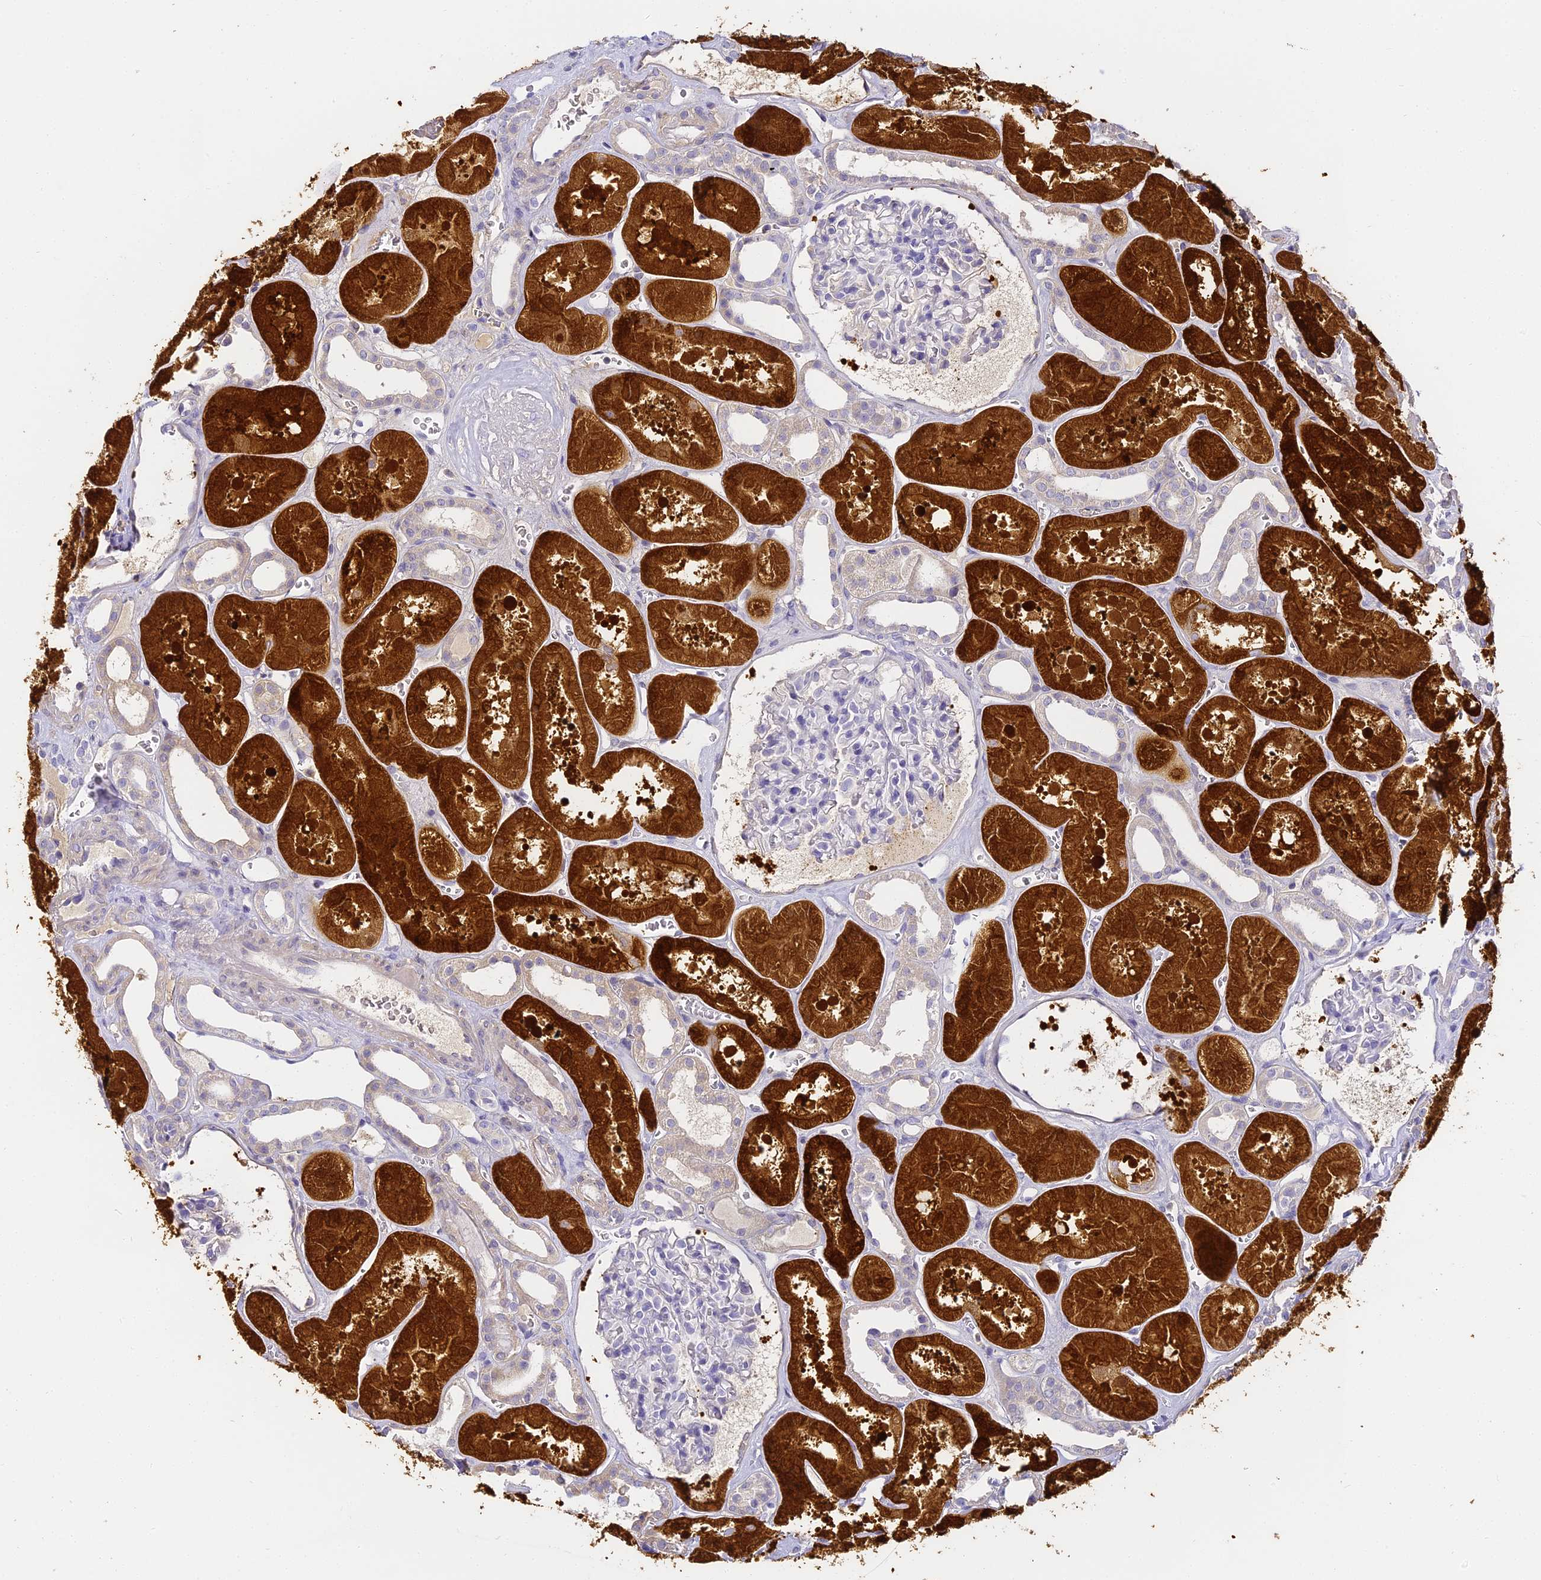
{"staining": {"intensity": "negative", "quantity": "none", "location": "none"}, "tissue": "kidney", "cell_type": "Cells in glomeruli", "image_type": "normal", "snomed": [{"axis": "morphology", "description": "Normal tissue, NOS"}, {"axis": "topography", "description": "Kidney"}], "caption": "This micrograph is of unremarkable kidney stained with immunohistochemistry to label a protein in brown with the nuclei are counter-stained blue. There is no positivity in cells in glomeruli.", "gene": "ABHD14A", "patient": {"sex": "female", "age": 41}}